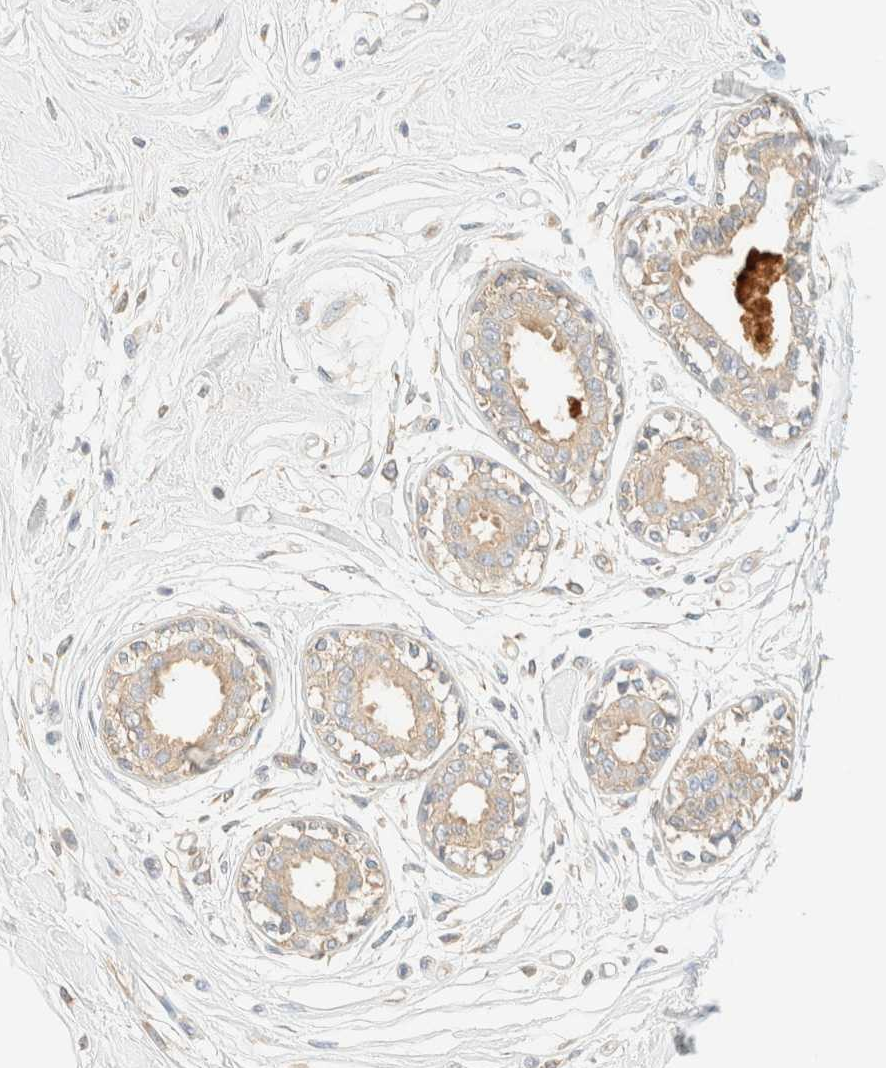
{"staining": {"intensity": "negative", "quantity": "none", "location": "none"}, "tissue": "breast", "cell_type": "Adipocytes", "image_type": "normal", "snomed": [{"axis": "morphology", "description": "Normal tissue, NOS"}, {"axis": "topography", "description": "Breast"}], "caption": "Immunohistochemistry image of normal breast: human breast stained with DAB reveals no significant protein positivity in adipocytes. Nuclei are stained in blue.", "gene": "FHOD1", "patient": {"sex": "female", "age": 45}}